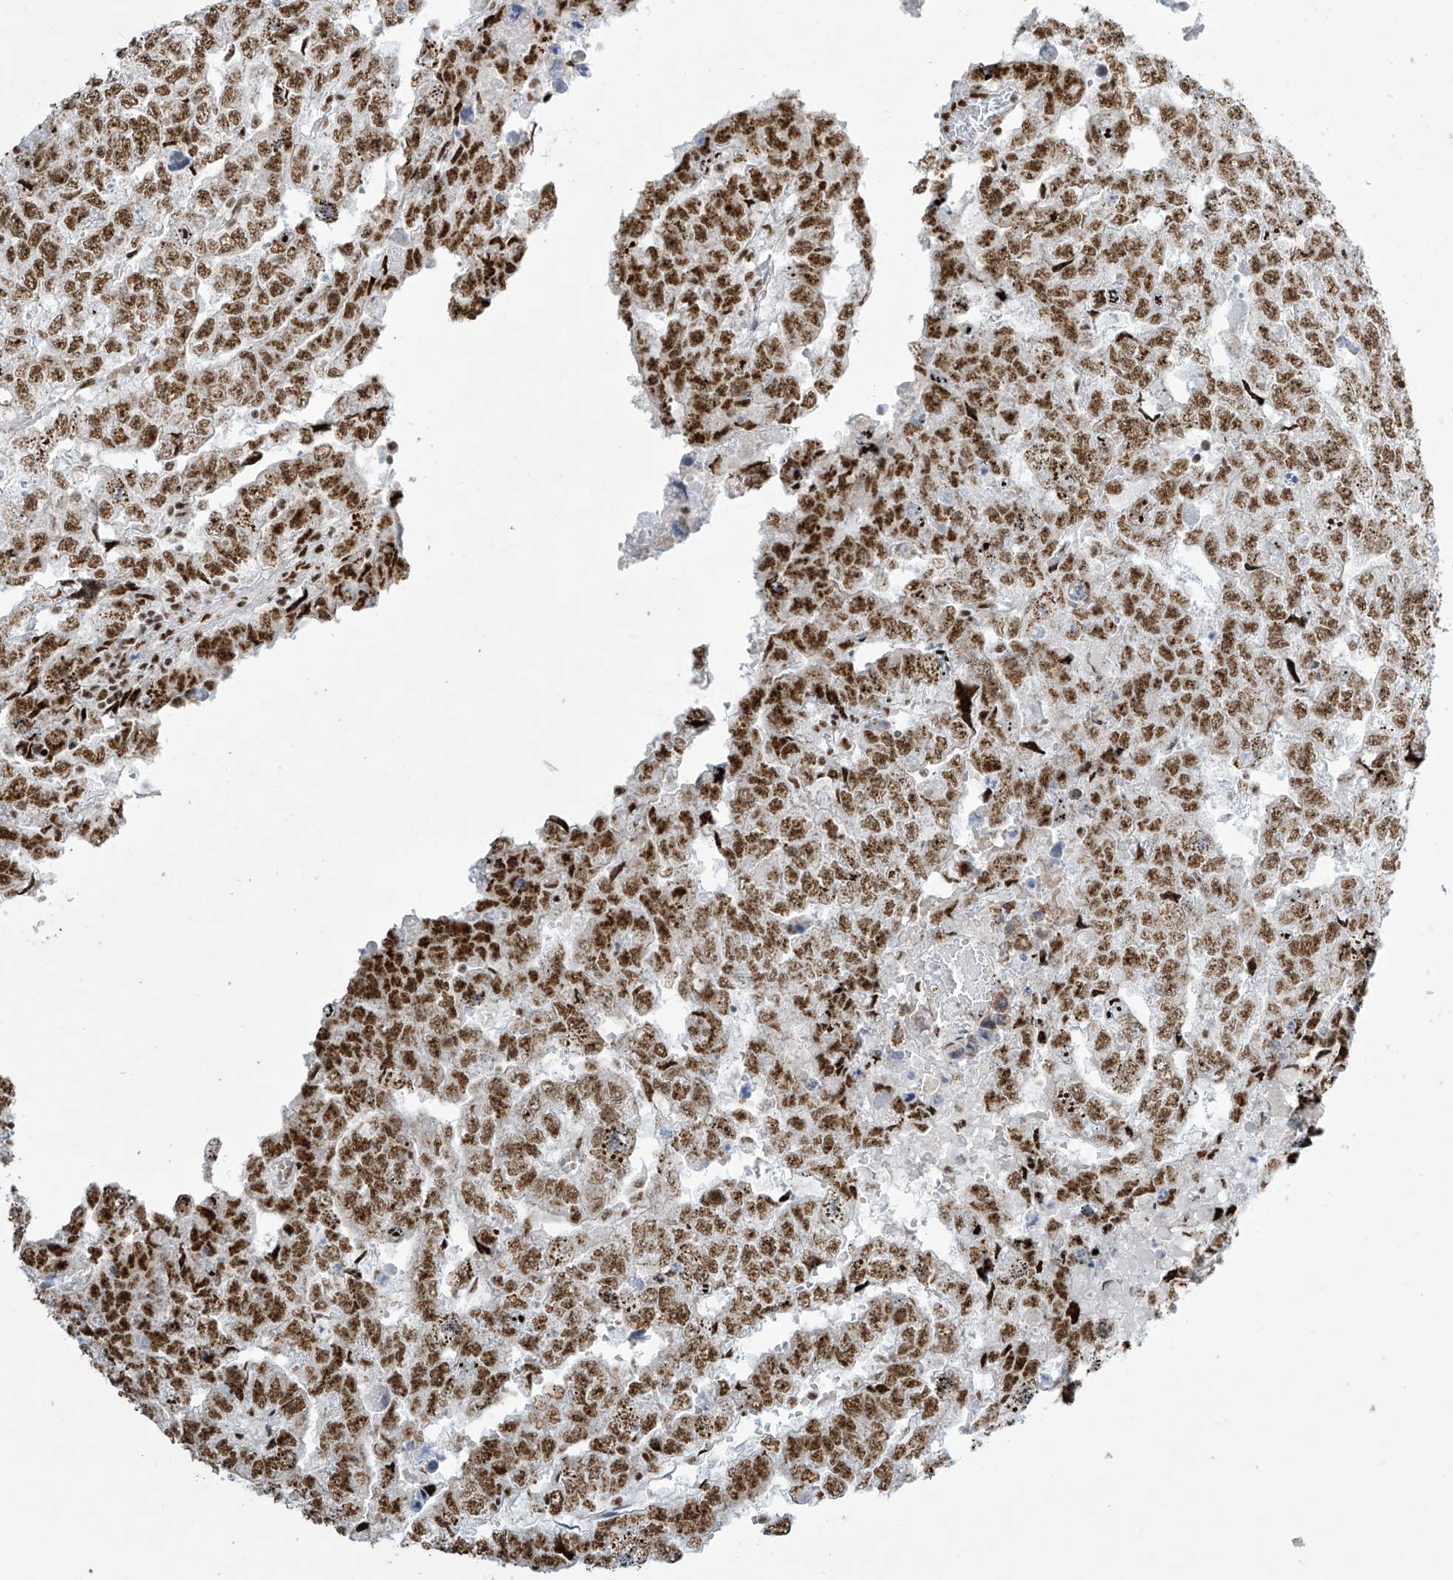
{"staining": {"intensity": "moderate", "quantity": ">75%", "location": "nuclear"}, "tissue": "testis cancer", "cell_type": "Tumor cells", "image_type": "cancer", "snomed": [{"axis": "morphology", "description": "Carcinoma, Embryonal, NOS"}, {"axis": "topography", "description": "Testis"}], "caption": "This is a micrograph of immunohistochemistry (IHC) staining of testis cancer (embryonal carcinoma), which shows moderate expression in the nuclear of tumor cells.", "gene": "MS4A6A", "patient": {"sex": "male", "age": 36}}